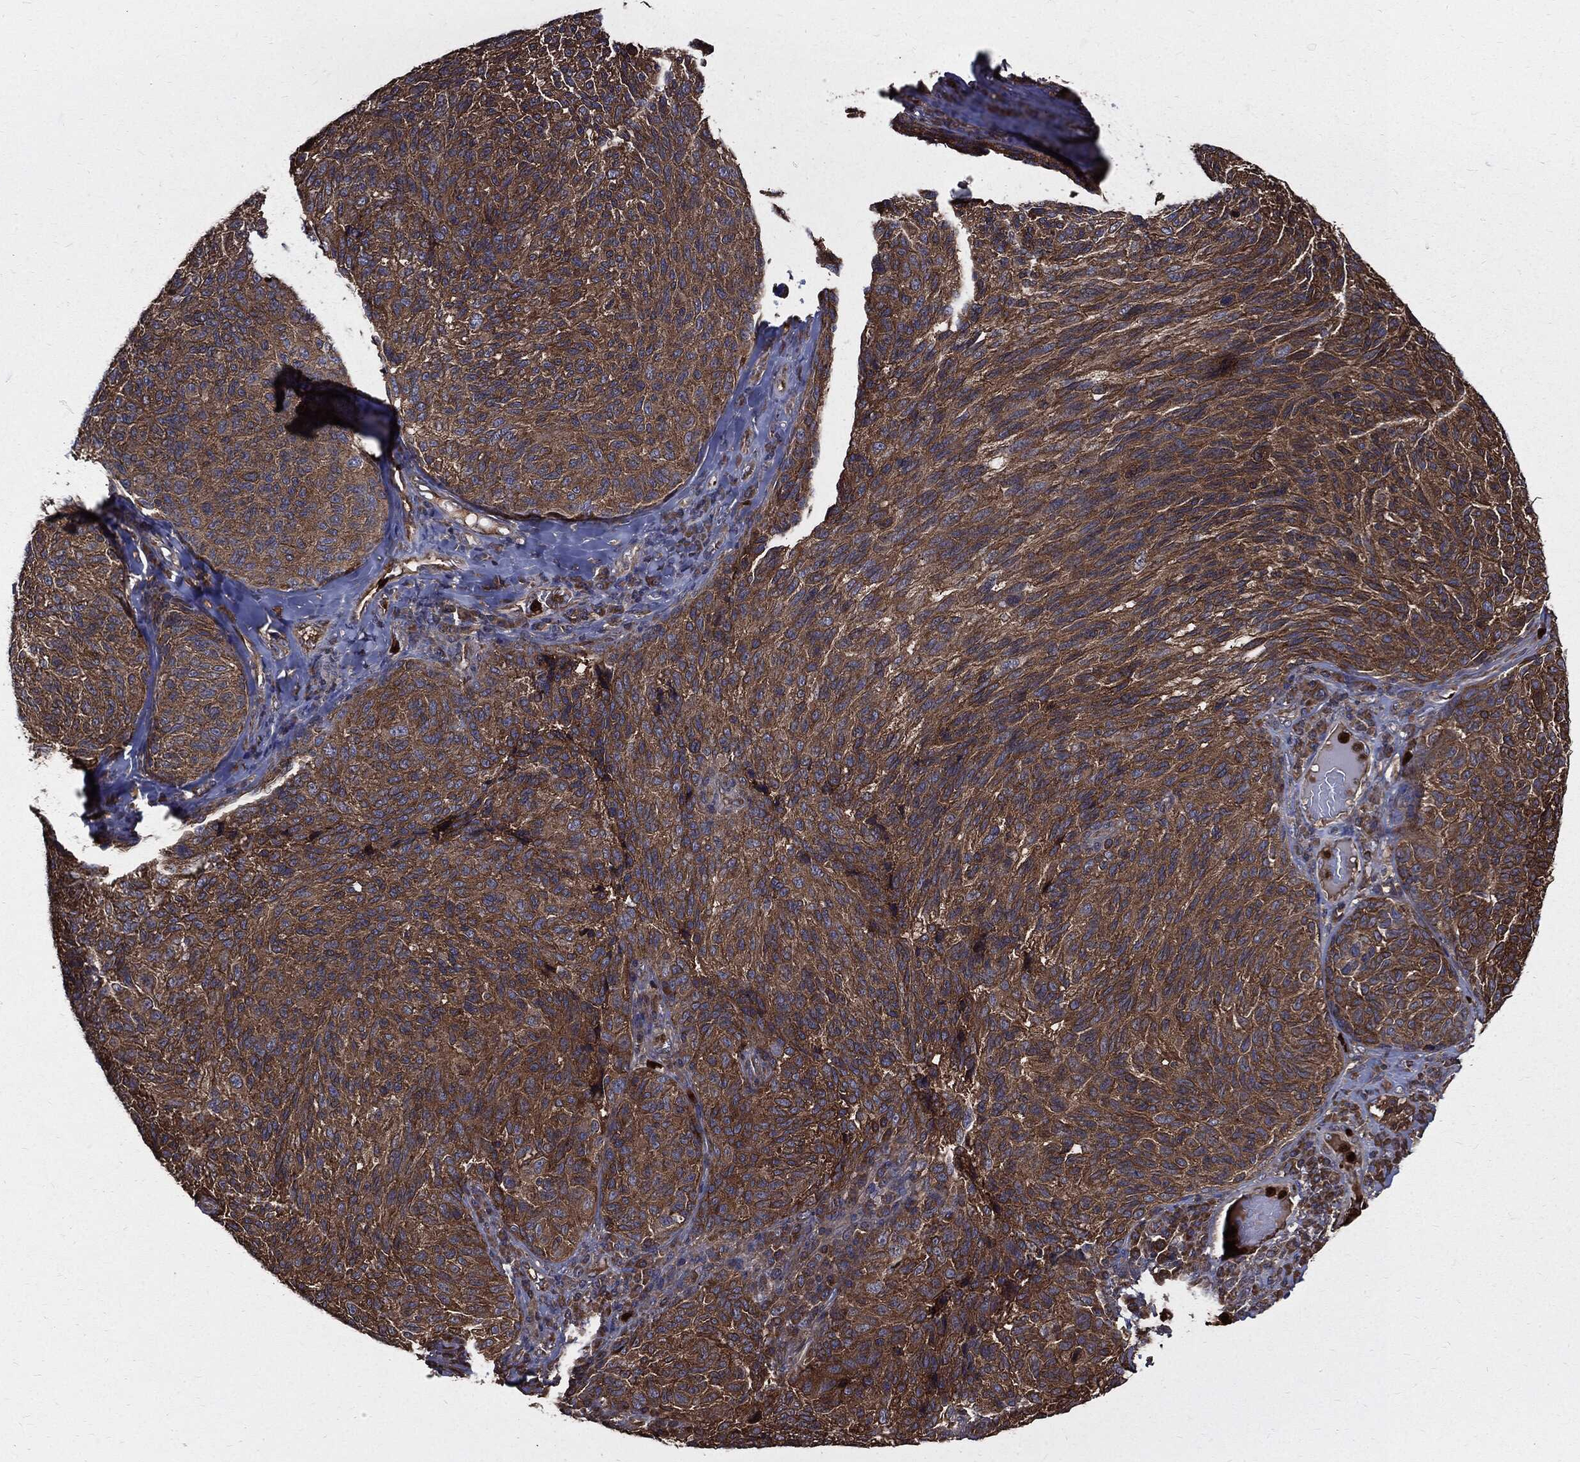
{"staining": {"intensity": "strong", "quantity": "25%-75%", "location": "cytoplasmic/membranous"}, "tissue": "melanoma", "cell_type": "Tumor cells", "image_type": "cancer", "snomed": [{"axis": "morphology", "description": "Malignant melanoma, NOS"}, {"axis": "topography", "description": "Skin"}], "caption": "An immunohistochemistry micrograph of neoplastic tissue is shown. Protein staining in brown highlights strong cytoplasmic/membranous positivity in melanoma within tumor cells.", "gene": "PDCD6IP", "patient": {"sex": "female", "age": 73}}